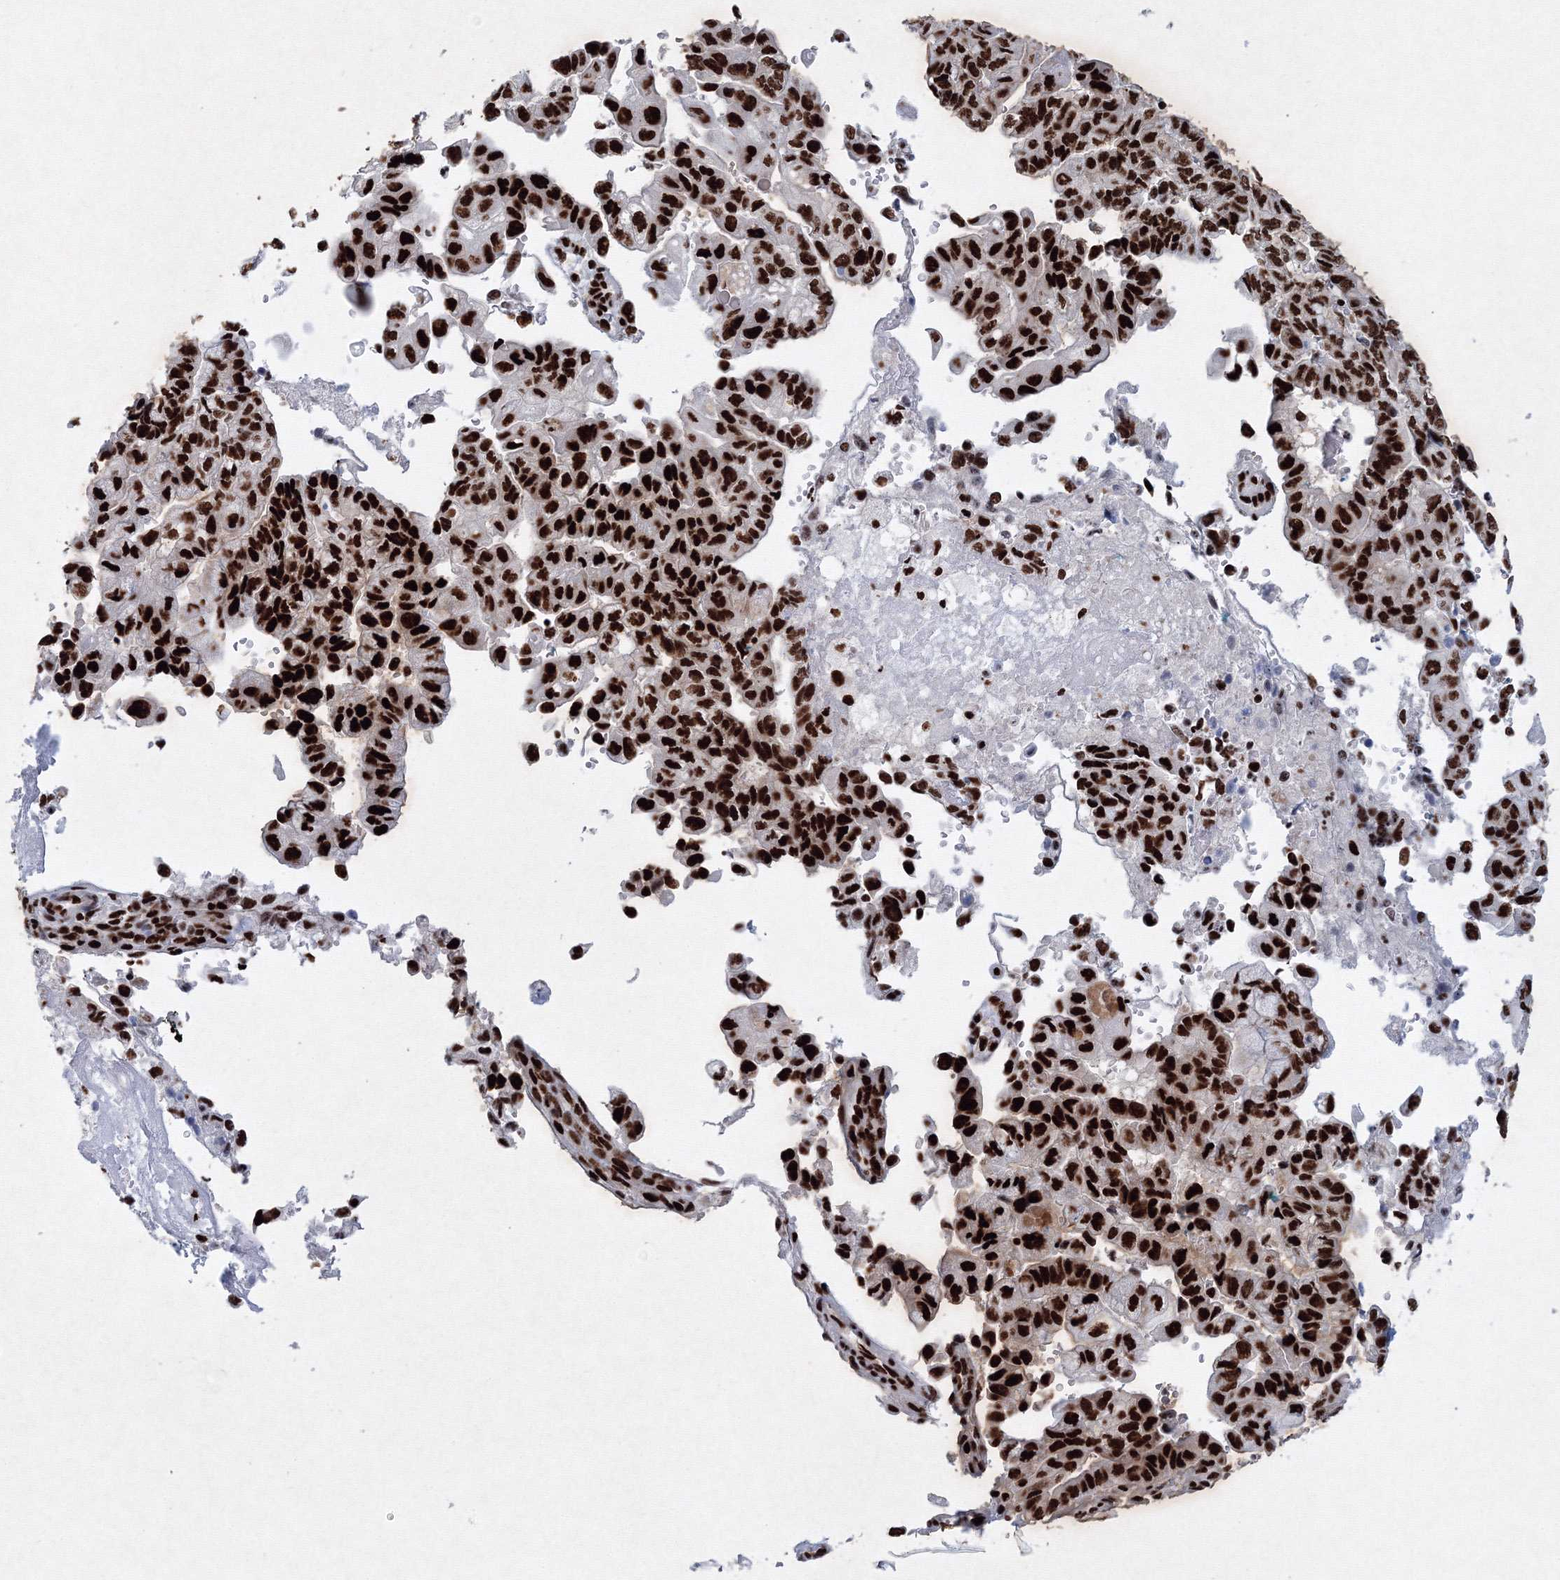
{"staining": {"intensity": "strong", "quantity": ">75%", "location": "nuclear"}, "tissue": "pancreatic cancer", "cell_type": "Tumor cells", "image_type": "cancer", "snomed": [{"axis": "morphology", "description": "Adenocarcinoma, NOS"}, {"axis": "topography", "description": "Pancreas"}], "caption": "Immunohistochemistry (IHC) image of neoplastic tissue: human adenocarcinoma (pancreatic) stained using immunohistochemistry (IHC) demonstrates high levels of strong protein expression localized specifically in the nuclear of tumor cells, appearing as a nuclear brown color.", "gene": "SNRPC", "patient": {"sex": "male", "age": 51}}